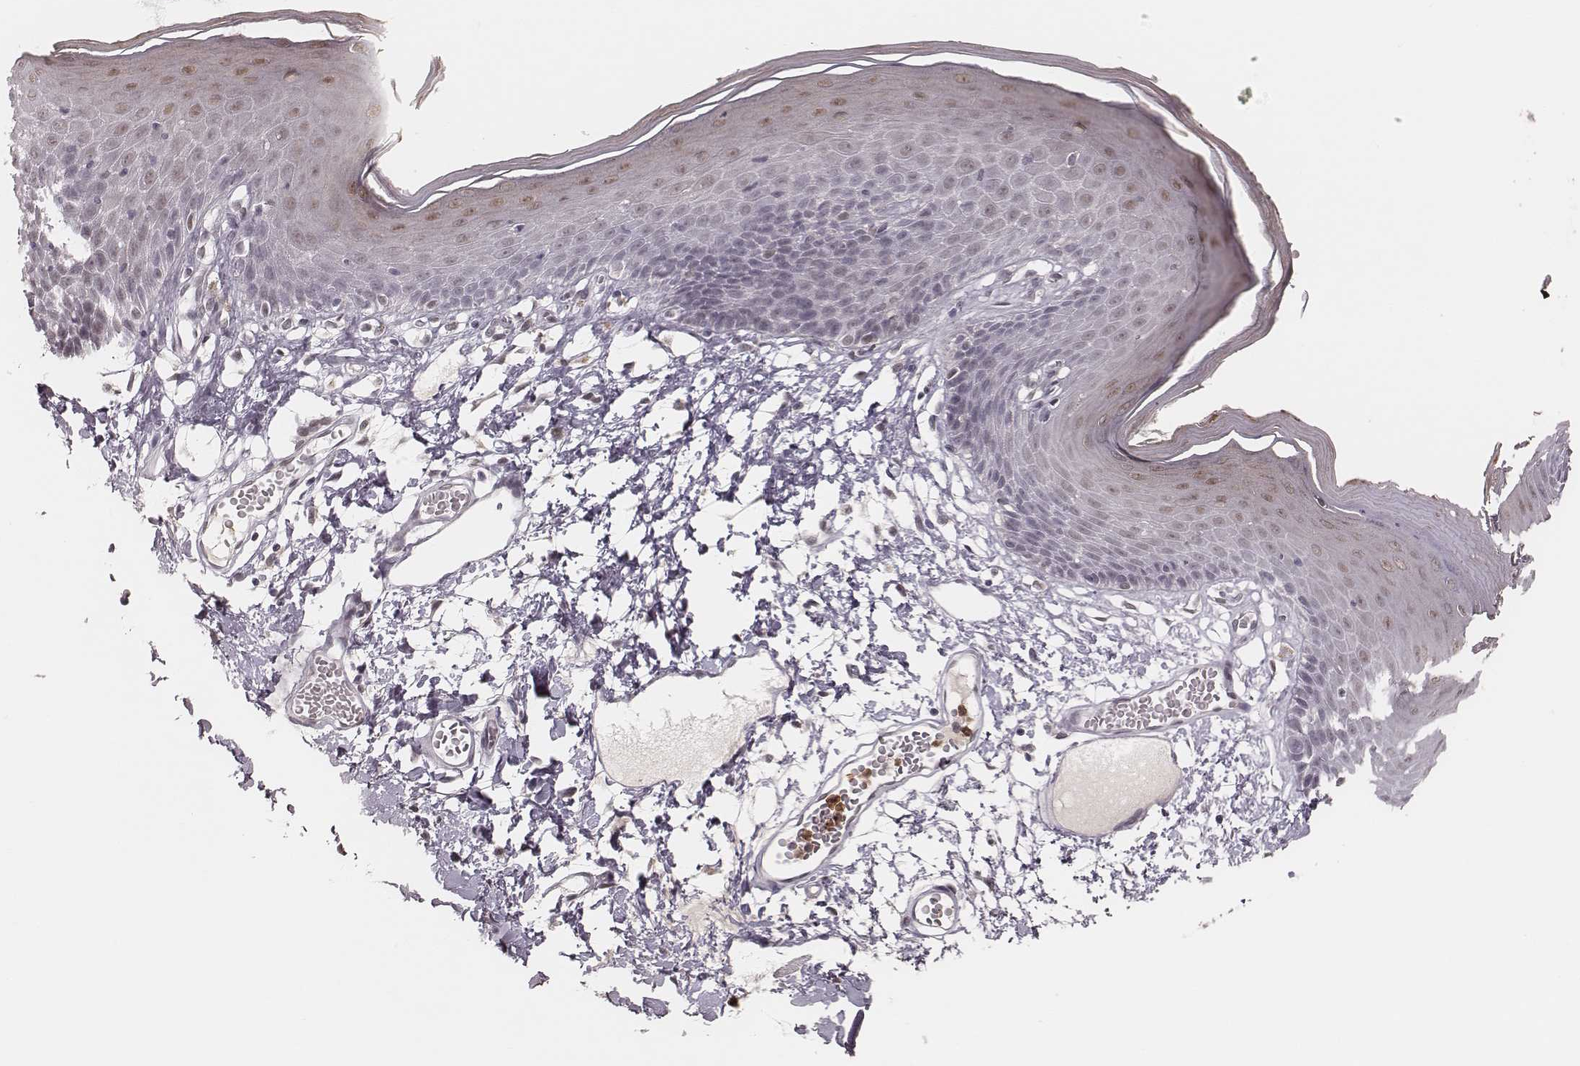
{"staining": {"intensity": "negative", "quantity": "none", "location": "none"}, "tissue": "skin", "cell_type": "Epidermal cells", "image_type": "normal", "snomed": [{"axis": "morphology", "description": "Normal tissue, NOS"}, {"axis": "topography", "description": "Vulva"}], "caption": "This is an IHC photomicrograph of normal skin. There is no staining in epidermal cells.", "gene": "KITLG", "patient": {"sex": "female", "age": 68}}